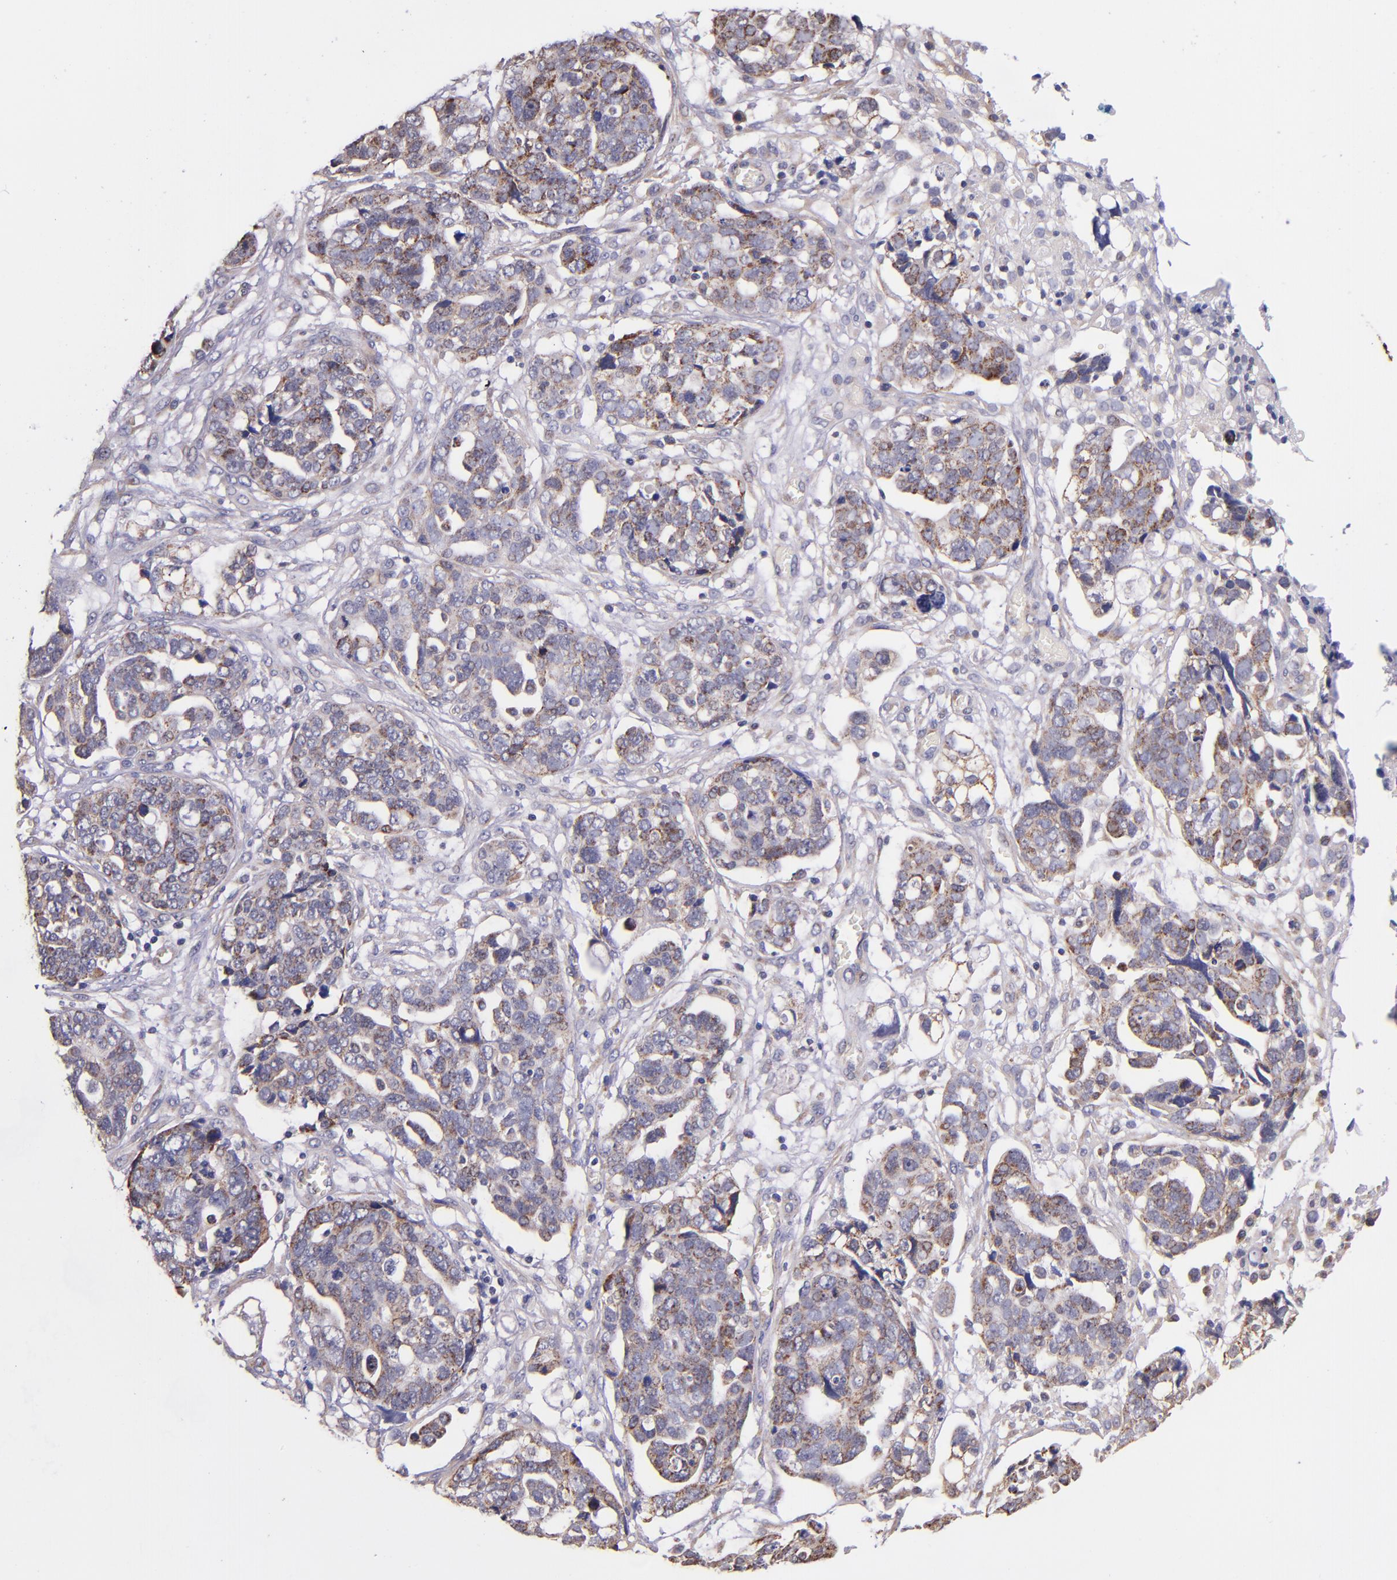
{"staining": {"intensity": "moderate", "quantity": "25%-75%", "location": "cytoplasmic/membranous"}, "tissue": "ovarian cancer", "cell_type": "Tumor cells", "image_type": "cancer", "snomed": [{"axis": "morphology", "description": "Normal tissue, NOS"}, {"axis": "morphology", "description": "Cystadenocarcinoma, serous, NOS"}, {"axis": "topography", "description": "Fallopian tube"}, {"axis": "topography", "description": "Ovary"}], "caption": "Immunohistochemical staining of ovarian cancer (serous cystadenocarcinoma) displays medium levels of moderate cytoplasmic/membranous protein expression in about 25%-75% of tumor cells.", "gene": "SHC1", "patient": {"sex": "female", "age": 56}}